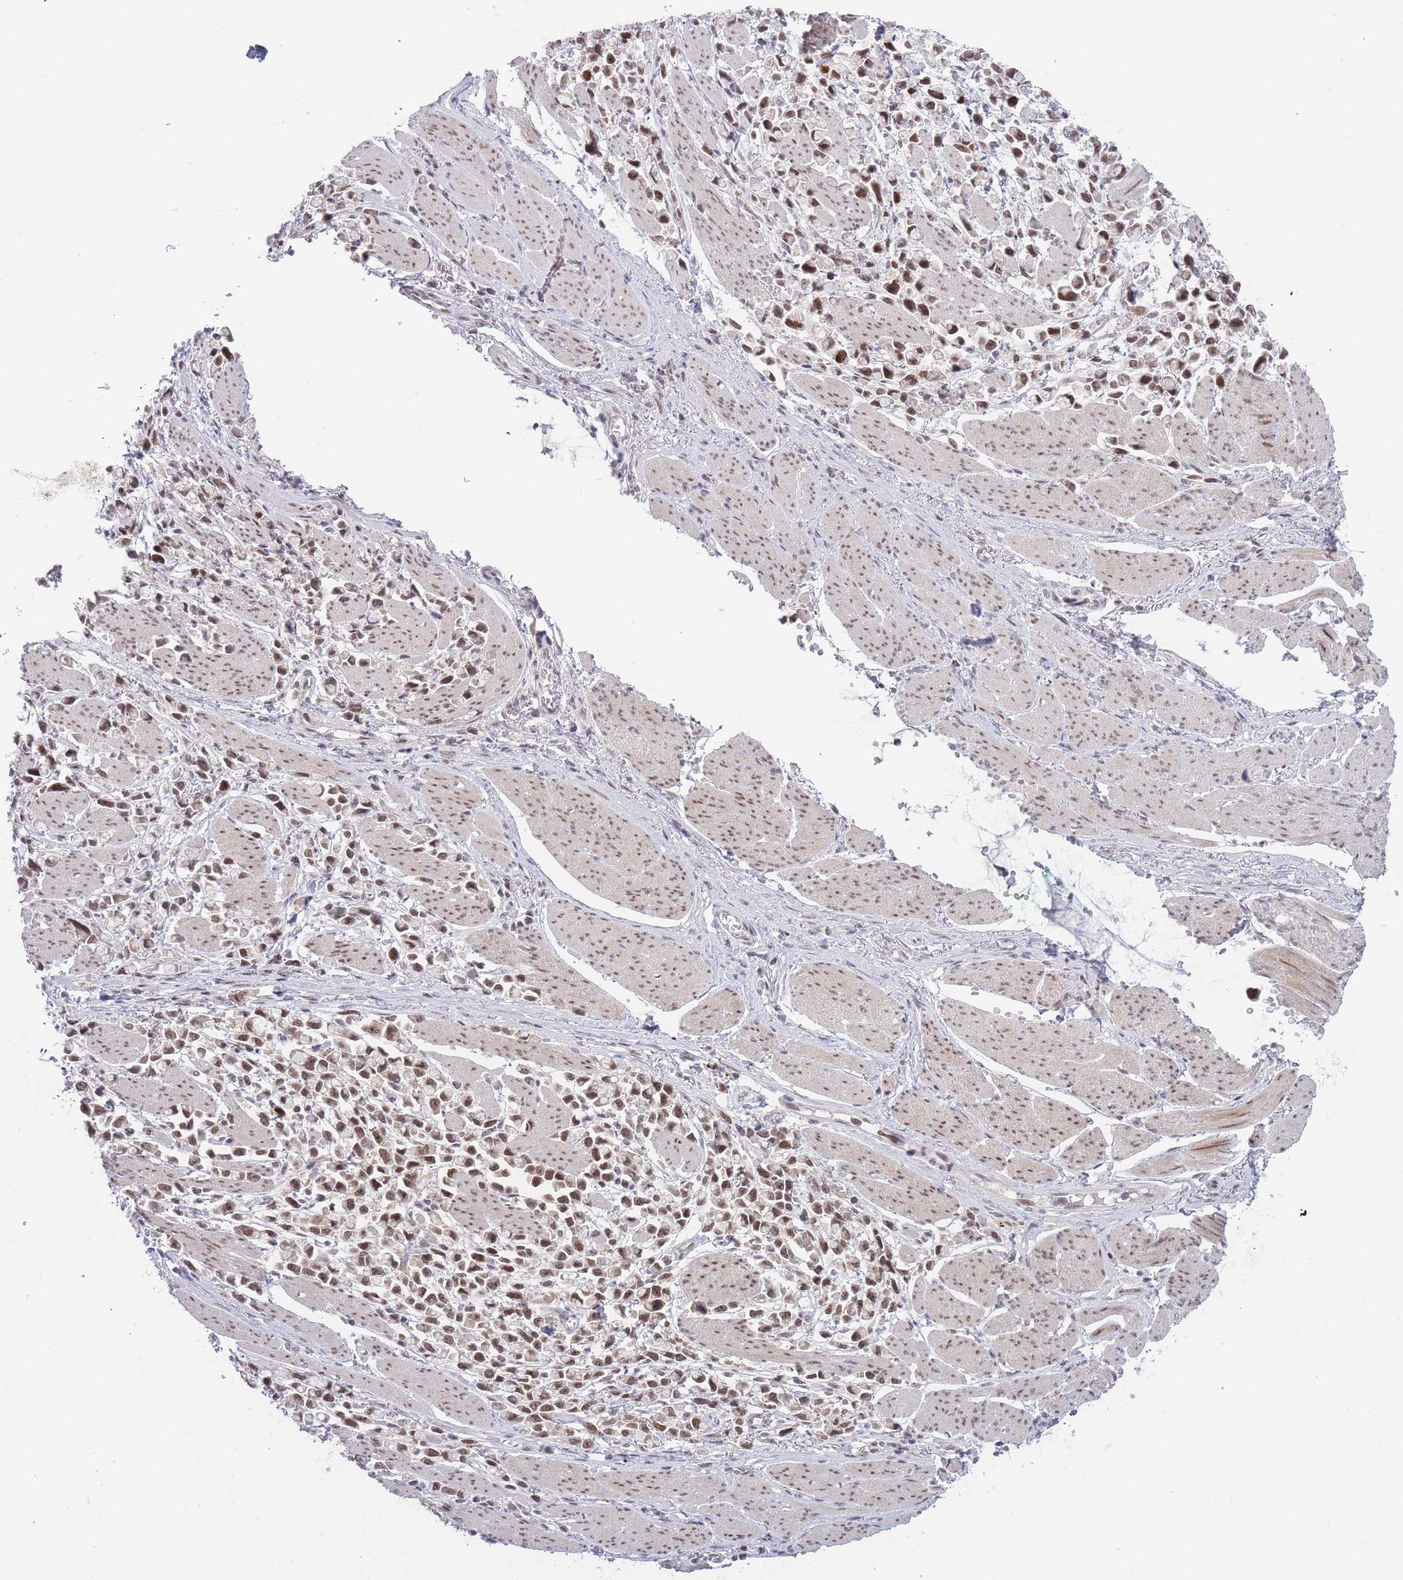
{"staining": {"intensity": "moderate", "quantity": ">75%", "location": "nuclear"}, "tissue": "stomach cancer", "cell_type": "Tumor cells", "image_type": "cancer", "snomed": [{"axis": "morphology", "description": "Adenocarcinoma, NOS"}, {"axis": "topography", "description": "Stomach"}], "caption": "High-magnification brightfield microscopy of stomach cancer stained with DAB (brown) and counterstained with hematoxylin (blue). tumor cells exhibit moderate nuclear staining is present in approximately>75% of cells.", "gene": "DEAF1", "patient": {"sex": "female", "age": 81}}